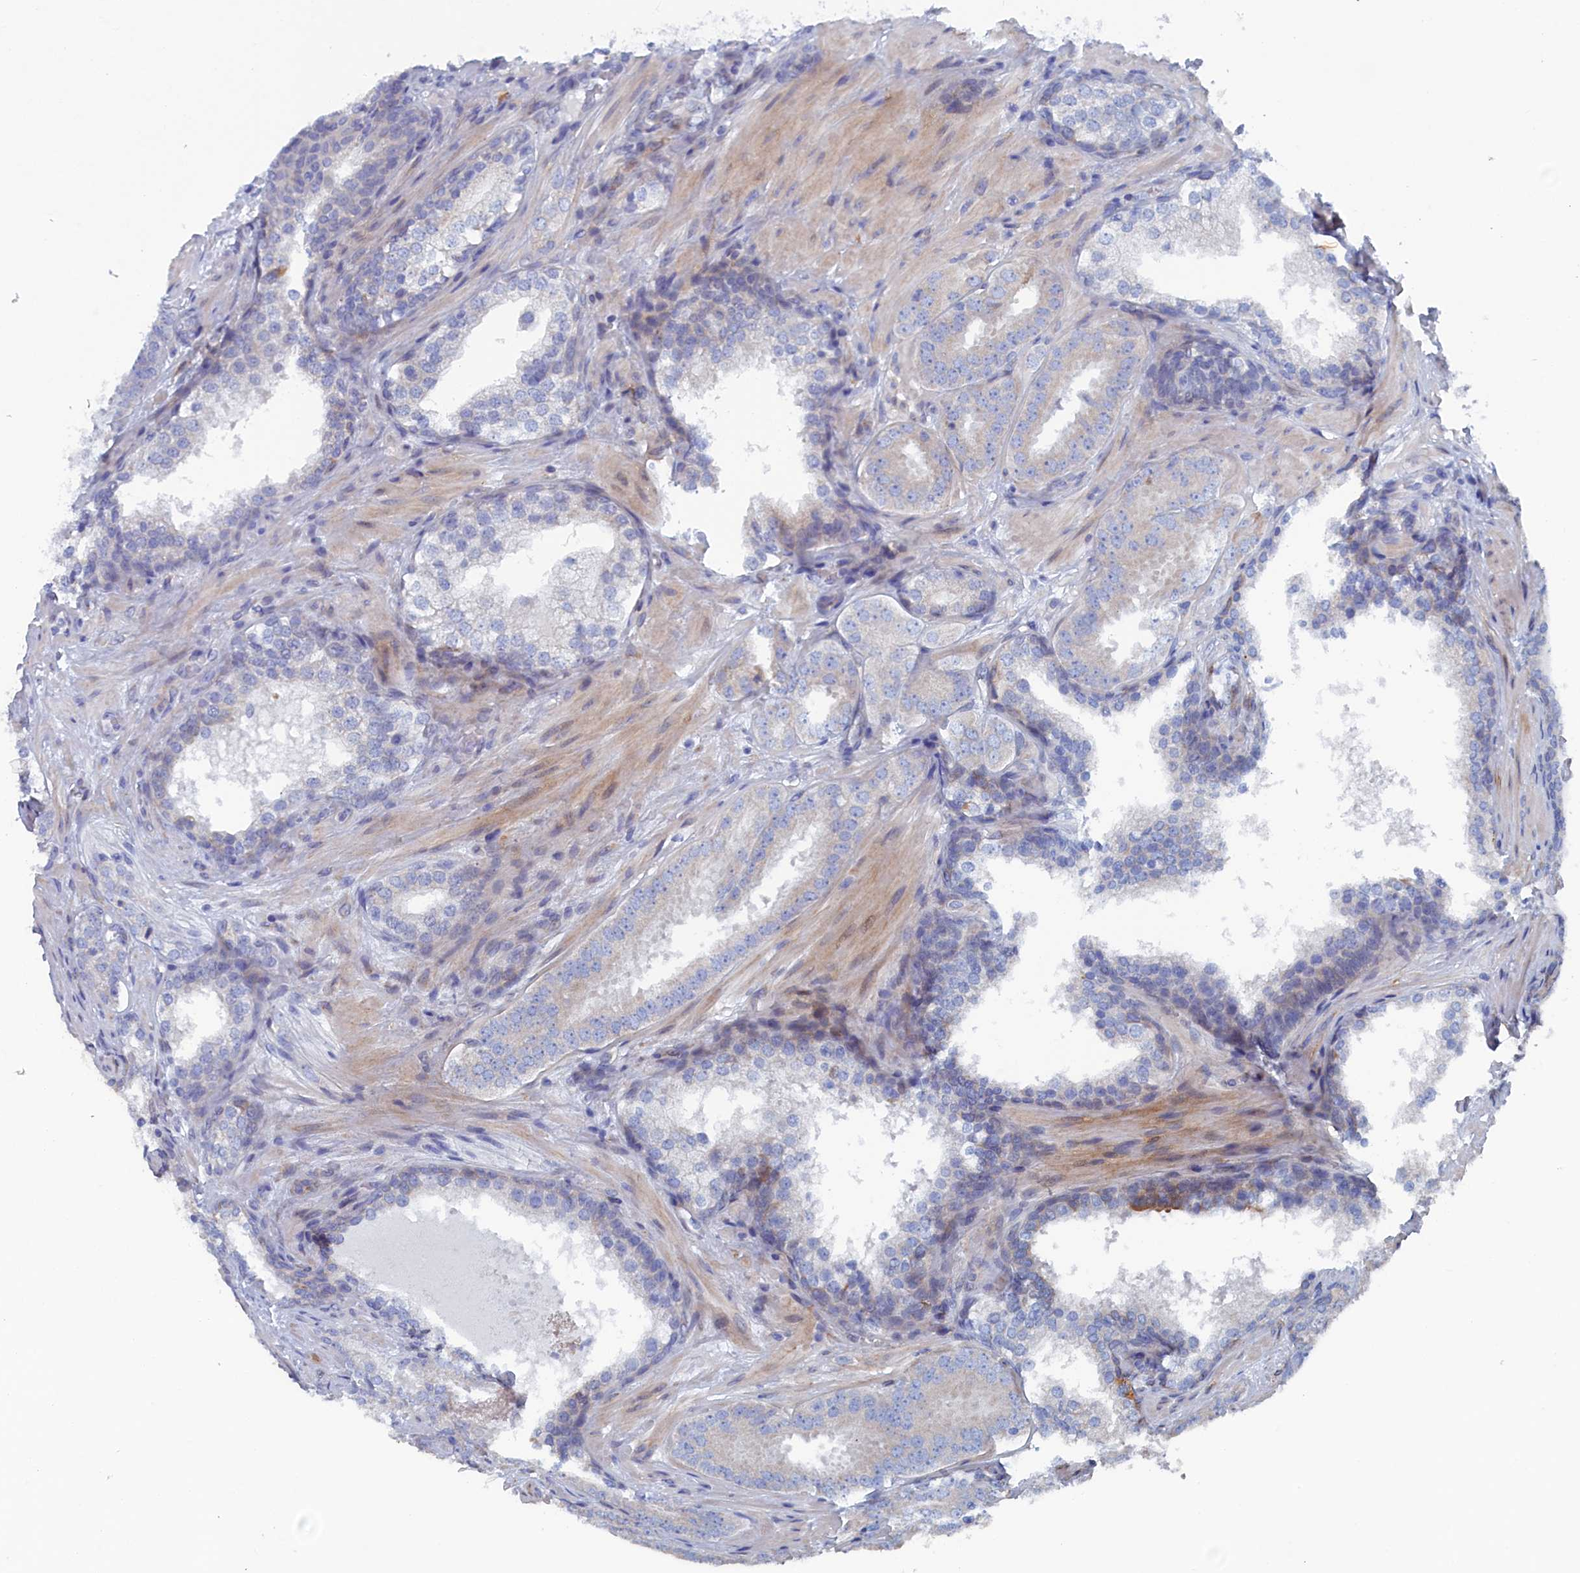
{"staining": {"intensity": "weak", "quantity": "<25%", "location": "cytoplasmic/membranous"}, "tissue": "prostate cancer", "cell_type": "Tumor cells", "image_type": "cancer", "snomed": [{"axis": "morphology", "description": "Adenocarcinoma, High grade"}, {"axis": "topography", "description": "Prostate"}], "caption": "This micrograph is of prostate cancer stained with immunohistochemistry (IHC) to label a protein in brown with the nuclei are counter-stained blue. There is no expression in tumor cells.", "gene": "COG7", "patient": {"sex": "male", "age": 63}}